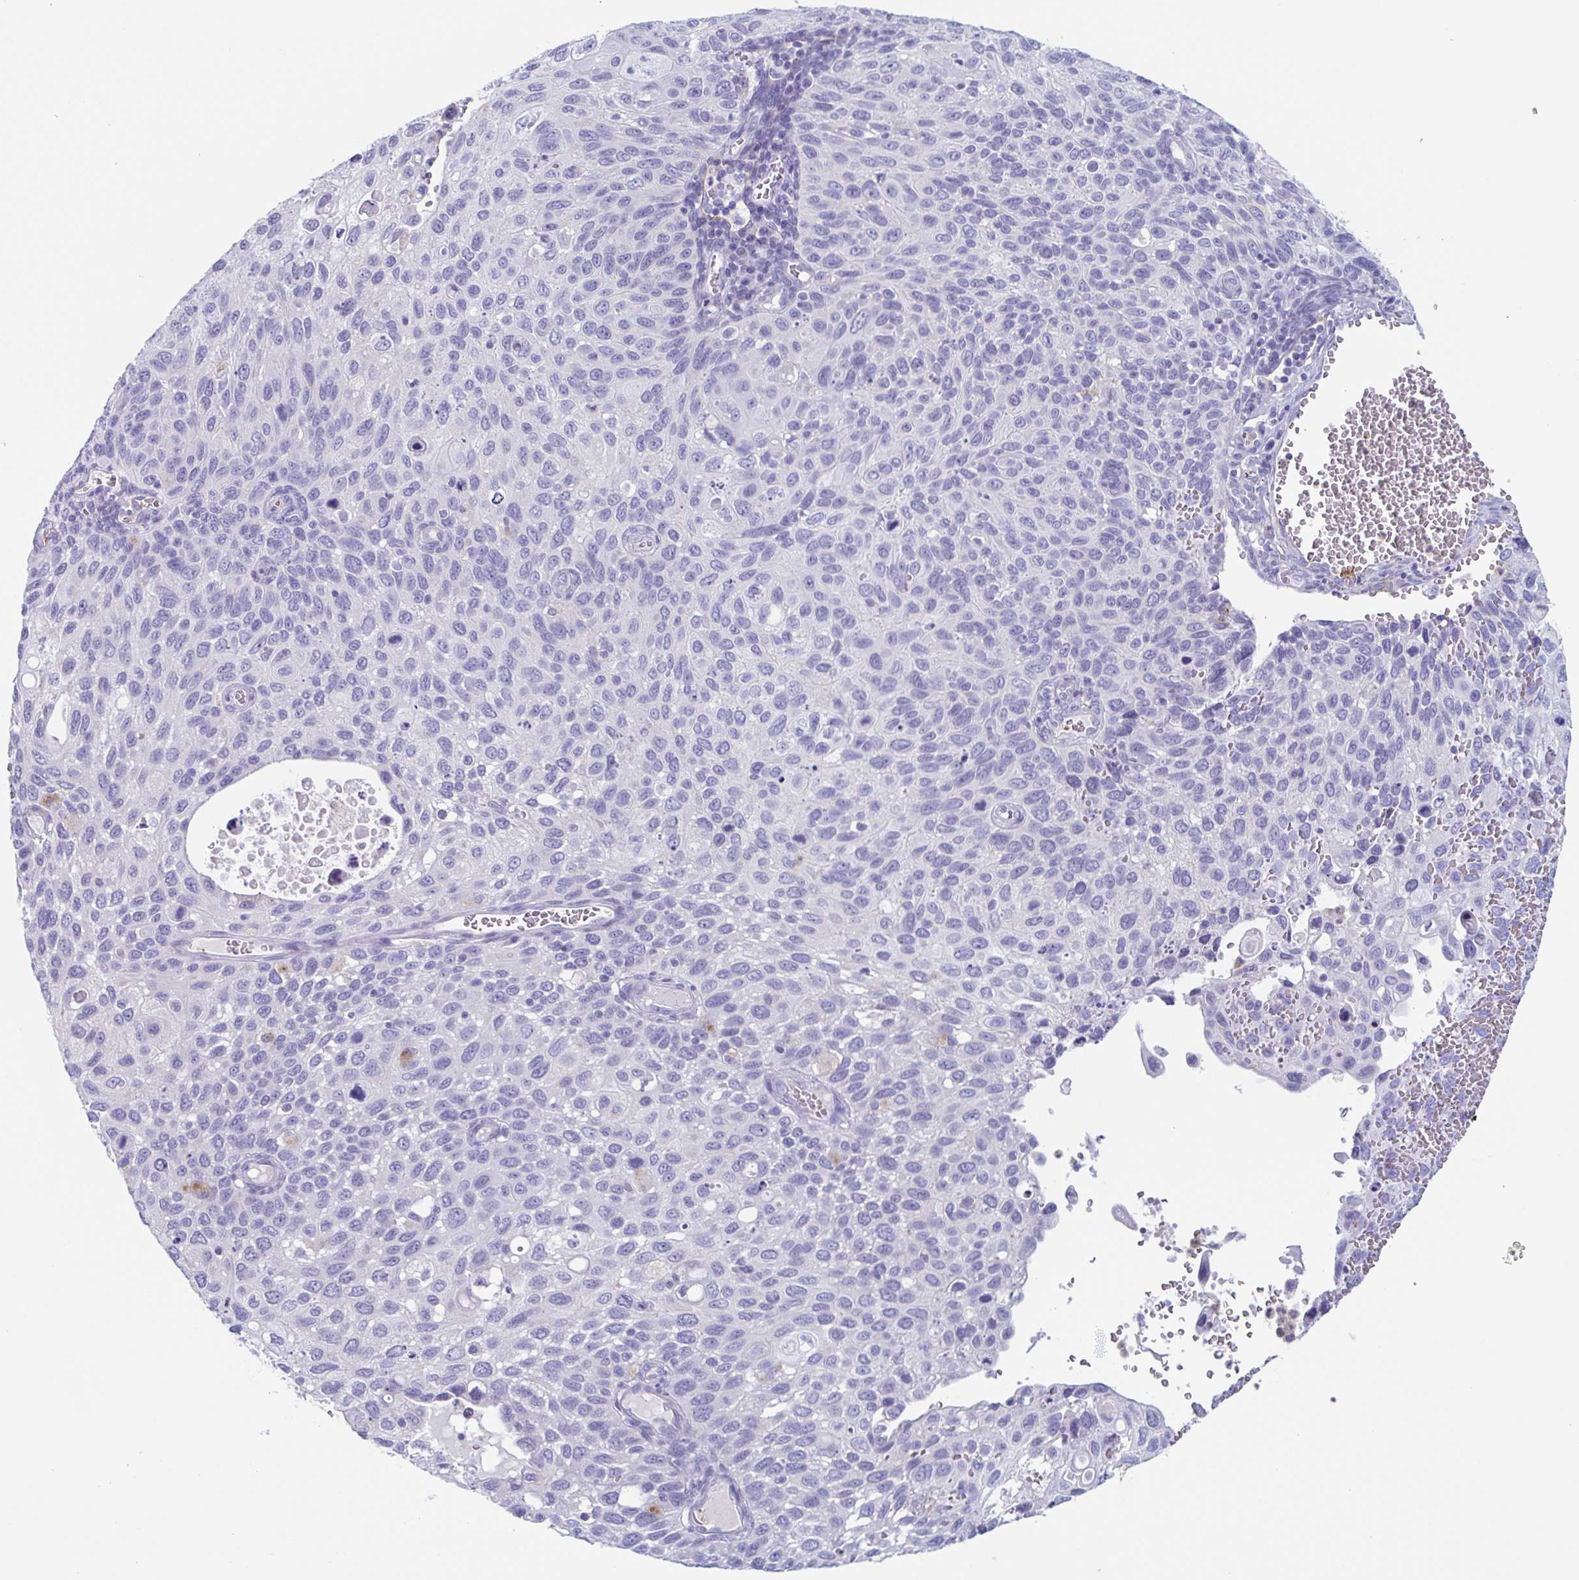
{"staining": {"intensity": "negative", "quantity": "none", "location": "none"}, "tissue": "cervical cancer", "cell_type": "Tumor cells", "image_type": "cancer", "snomed": [{"axis": "morphology", "description": "Squamous cell carcinoma, NOS"}, {"axis": "topography", "description": "Cervix"}], "caption": "Immunohistochemistry photomicrograph of human squamous cell carcinoma (cervical) stained for a protein (brown), which displays no staining in tumor cells.", "gene": "LYRM2", "patient": {"sex": "female", "age": 70}}